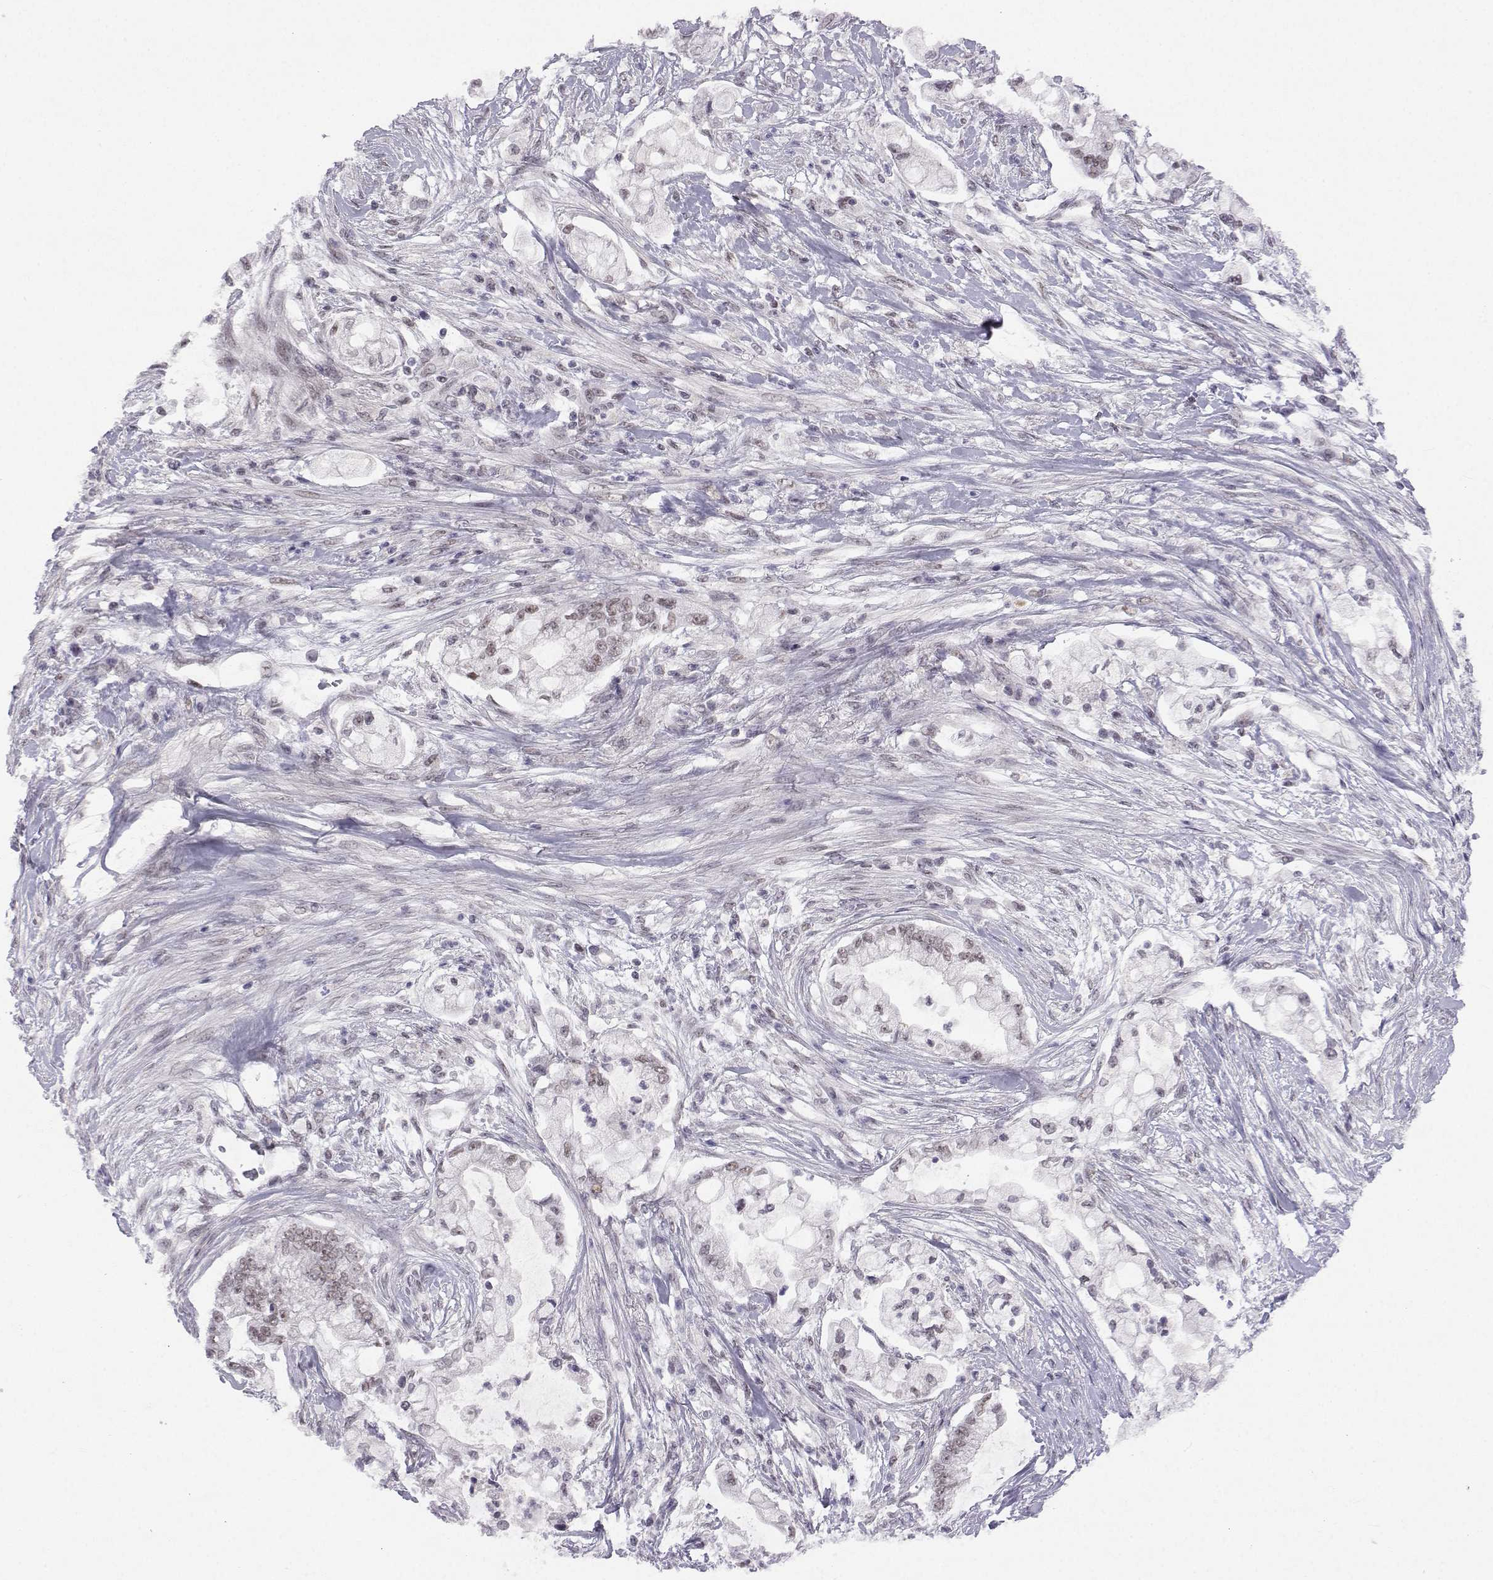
{"staining": {"intensity": "weak", "quantity": "25%-75%", "location": "nuclear"}, "tissue": "pancreatic cancer", "cell_type": "Tumor cells", "image_type": "cancer", "snomed": [{"axis": "morphology", "description": "Adenocarcinoma, NOS"}, {"axis": "topography", "description": "Pancreas"}], "caption": "Immunohistochemistry (IHC) histopathology image of pancreatic adenocarcinoma stained for a protein (brown), which demonstrates low levels of weak nuclear staining in approximately 25%-75% of tumor cells.", "gene": "MED26", "patient": {"sex": "female", "age": 69}}